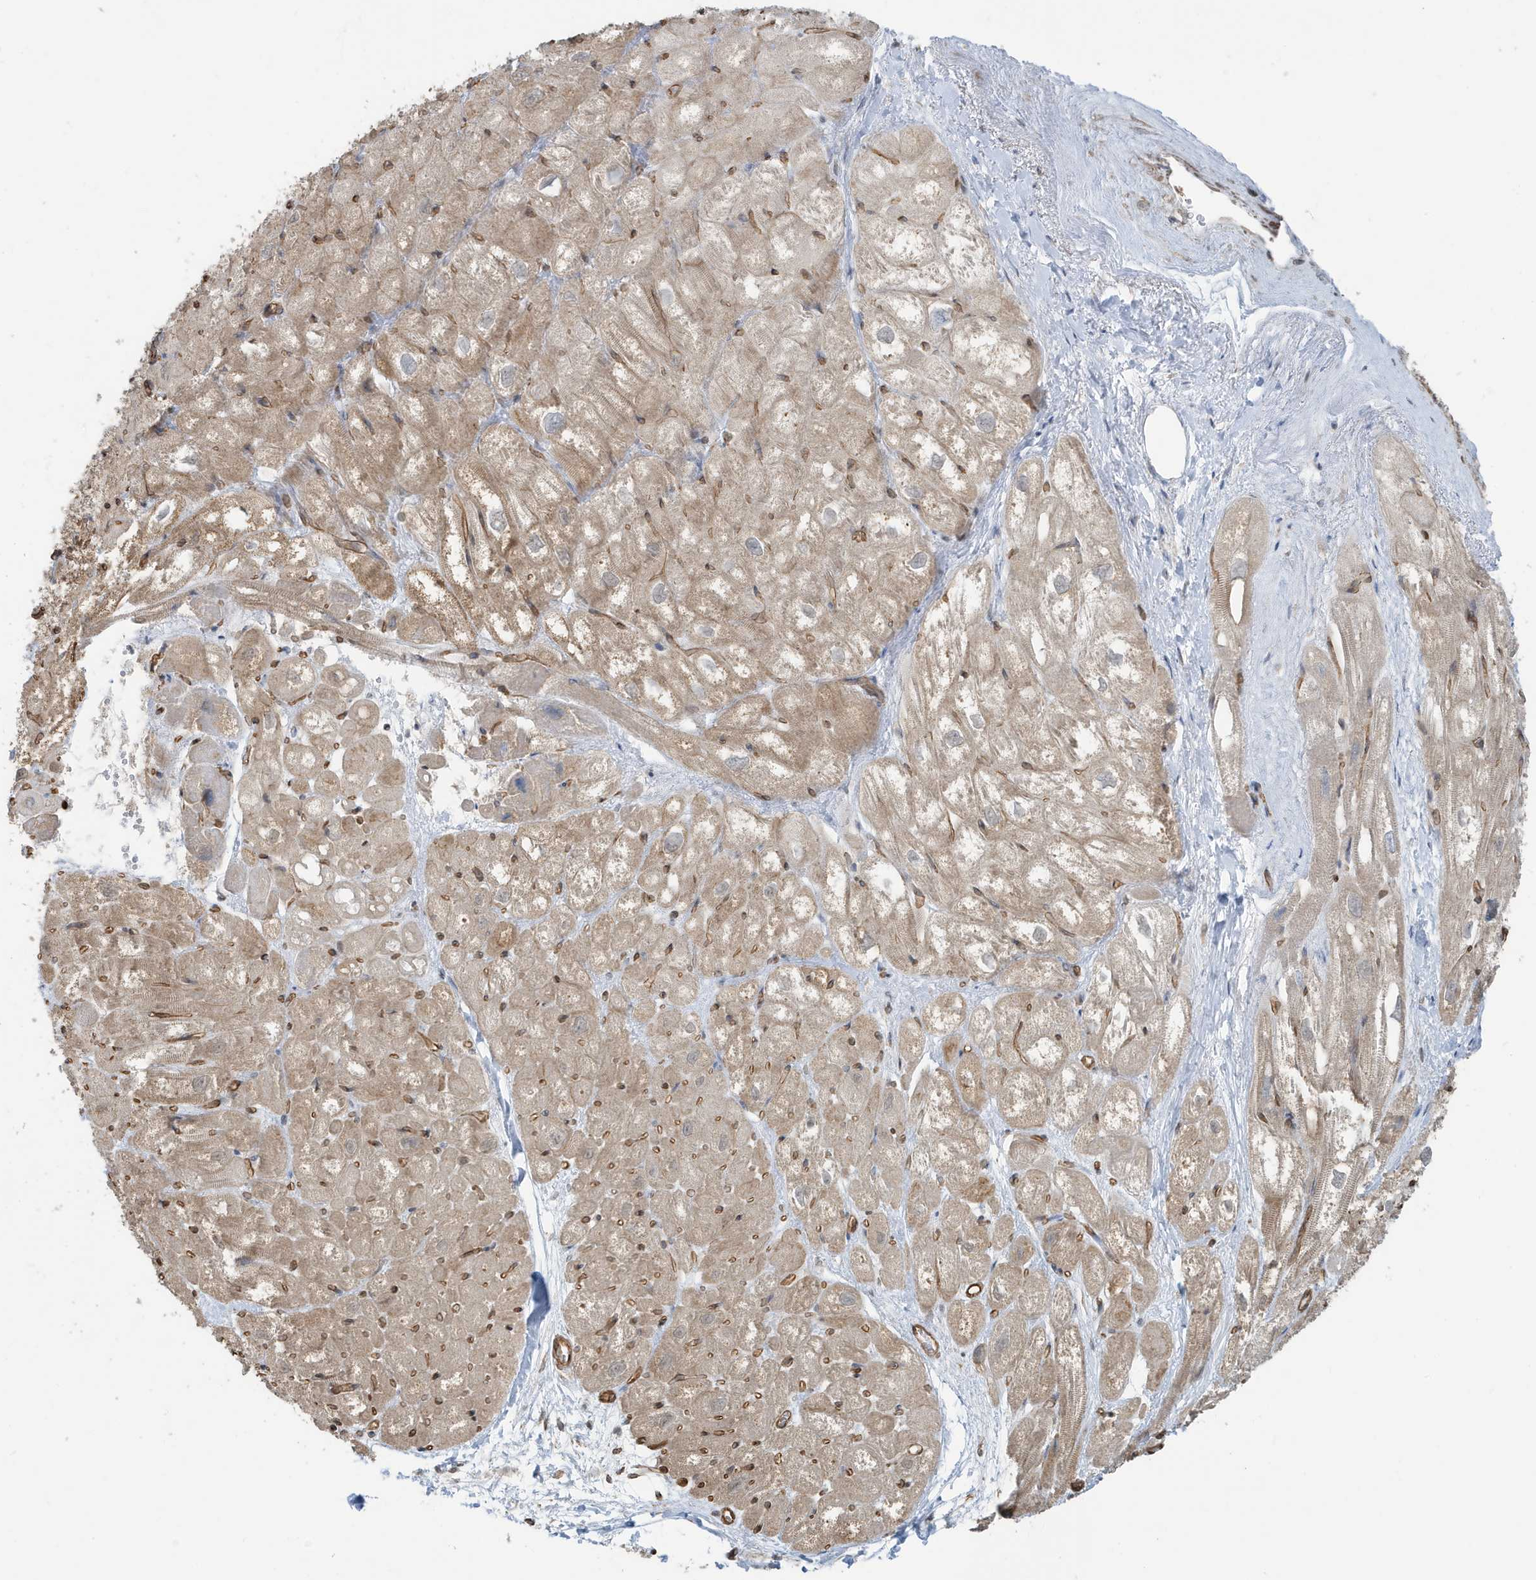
{"staining": {"intensity": "weak", "quantity": "25%-75%", "location": "cytoplasmic/membranous"}, "tissue": "heart muscle", "cell_type": "Cardiomyocytes", "image_type": "normal", "snomed": [{"axis": "morphology", "description": "Normal tissue, NOS"}, {"axis": "topography", "description": "Heart"}], "caption": "Protein expression analysis of unremarkable human heart muscle reveals weak cytoplasmic/membranous positivity in about 25%-75% of cardiomyocytes. (DAB (3,3'-diaminobenzidine) IHC with brightfield microscopy, high magnification).", "gene": "CHCHD4", "patient": {"sex": "male", "age": 50}}